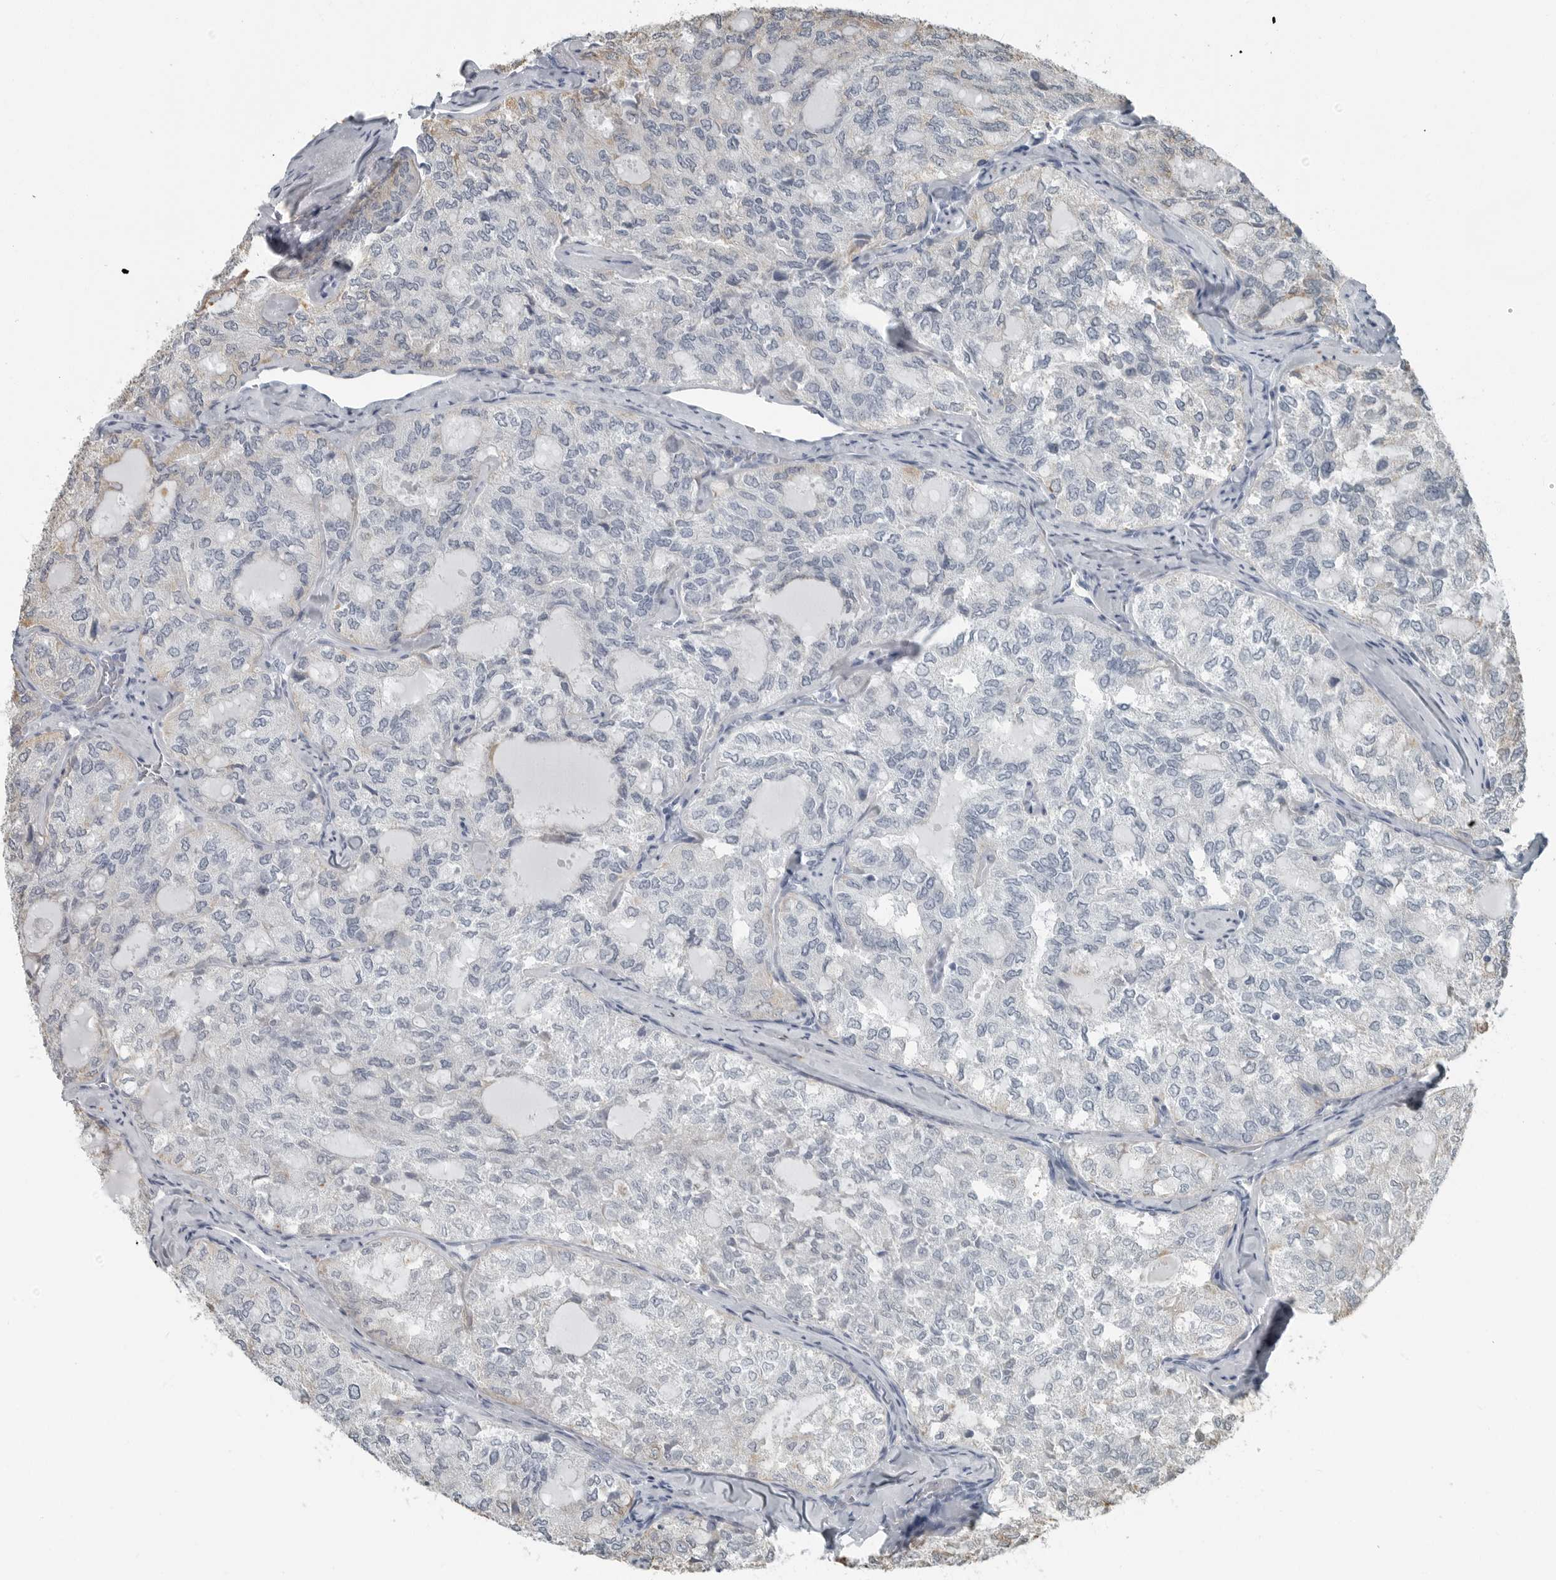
{"staining": {"intensity": "negative", "quantity": "none", "location": "none"}, "tissue": "thyroid cancer", "cell_type": "Tumor cells", "image_type": "cancer", "snomed": [{"axis": "morphology", "description": "Follicular adenoma carcinoma, NOS"}, {"axis": "topography", "description": "Thyroid gland"}], "caption": "DAB (3,3'-diaminobenzidine) immunohistochemical staining of human follicular adenoma carcinoma (thyroid) reveals no significant expression in tumor cells.", "gene": "FABP6", "patient": {"sex": "male", "age": 75}}